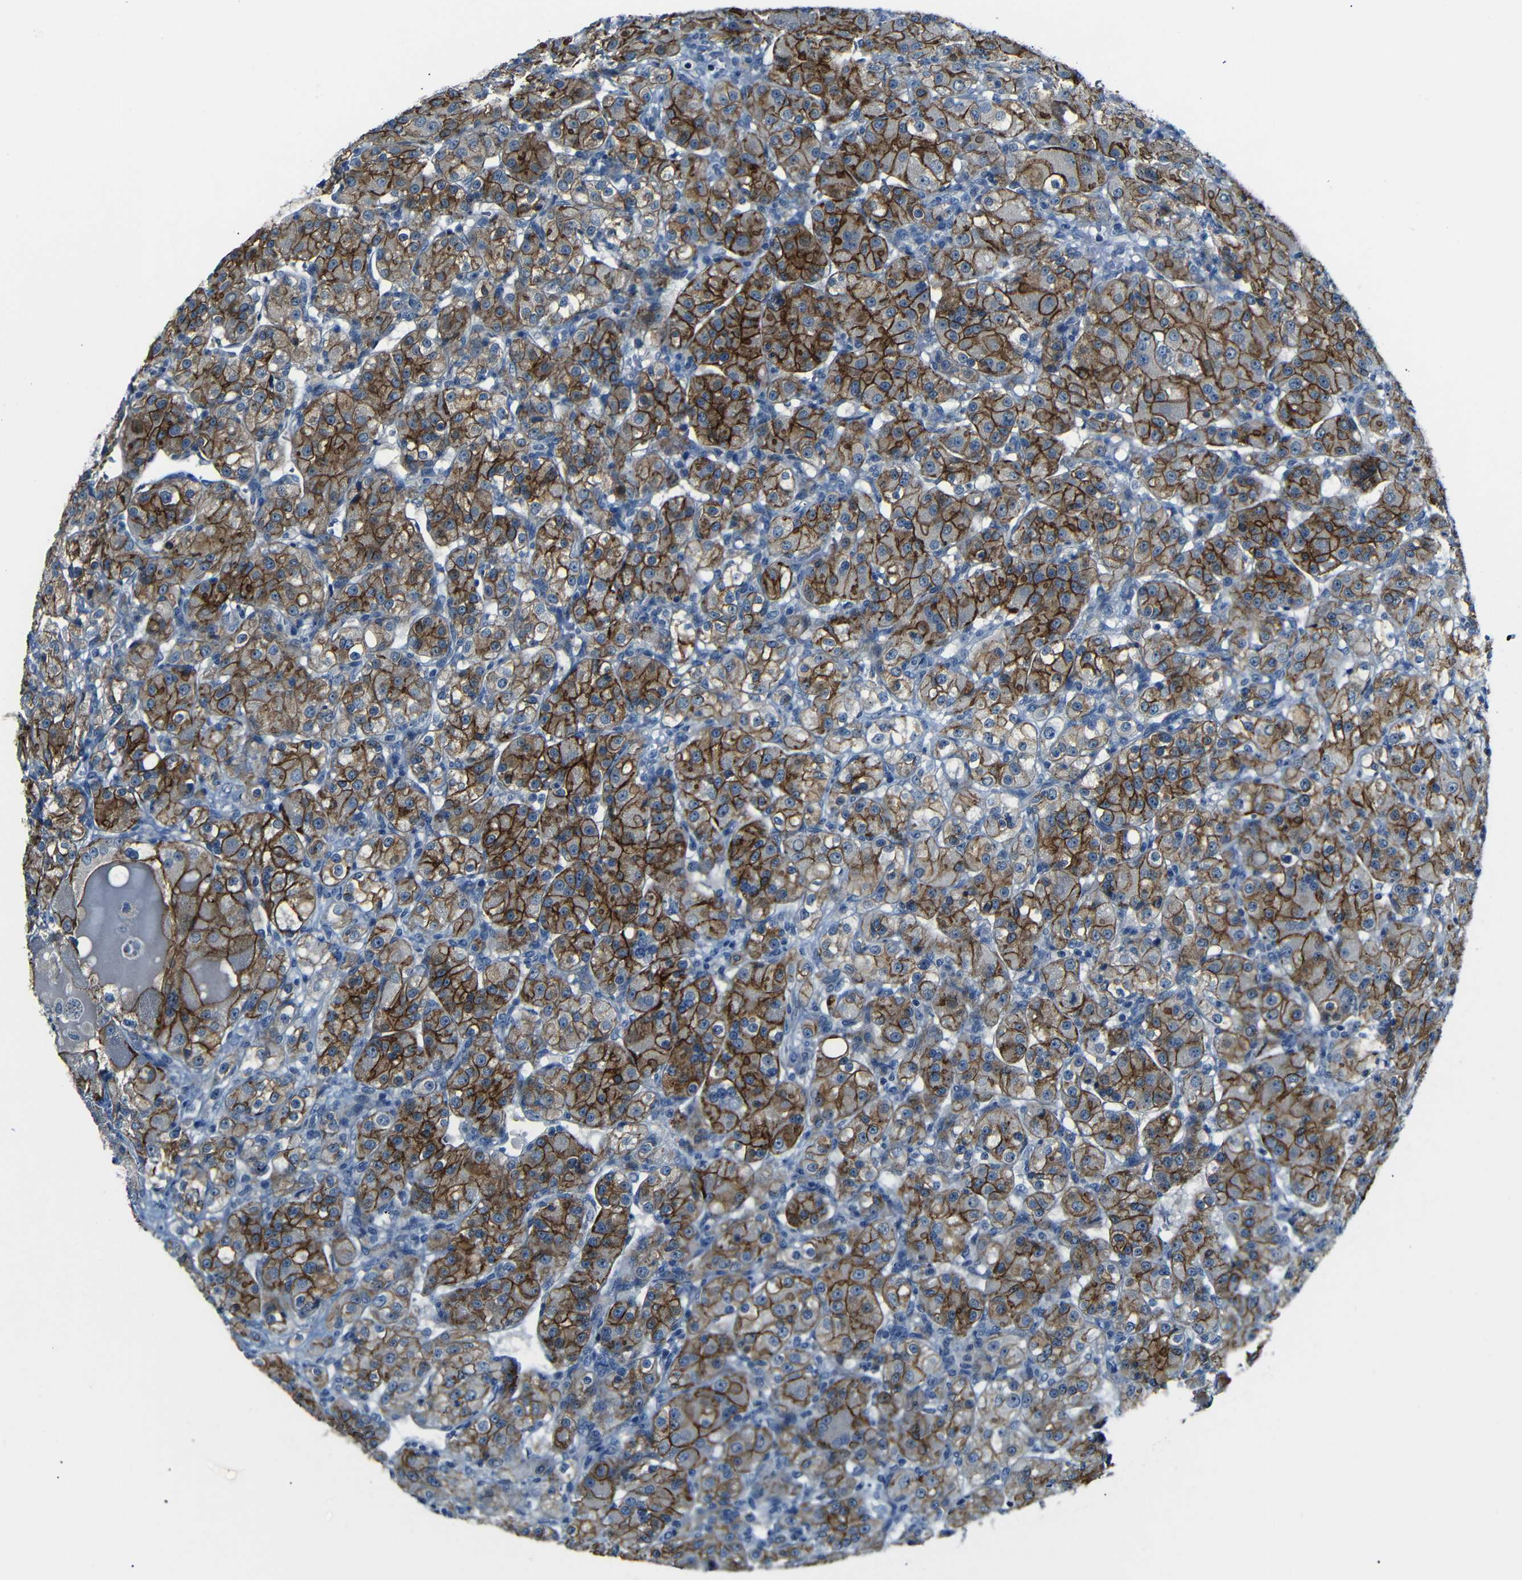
{"staining": {"intensity": "strong", "quantity": ">75%", "location": "cytoplasmic/membranous"}, "tissue": "renal cancer", "cell_type": "Tumor cells", "image_type": "cancer", "snomed": [{"axis": "morphology", "description": "Normal tissue, NOS"}, {"axis": "morphology", "description": "Adenocarcinoma, NOS"}, {"axis": "topography", "description": "Kidney"}], "caption": "Immunohistochemical staining of human renal cancer demonstrates high levels of strong cytoplasmic/membranous protein expression in approximately >75% of tumor cells. Immunohistochemistry (ihc) stains the protein of interest in brown and the nuclei are stained blue.", "gene": "ANK3", "patient": {"sex": "male", "age": 61}}